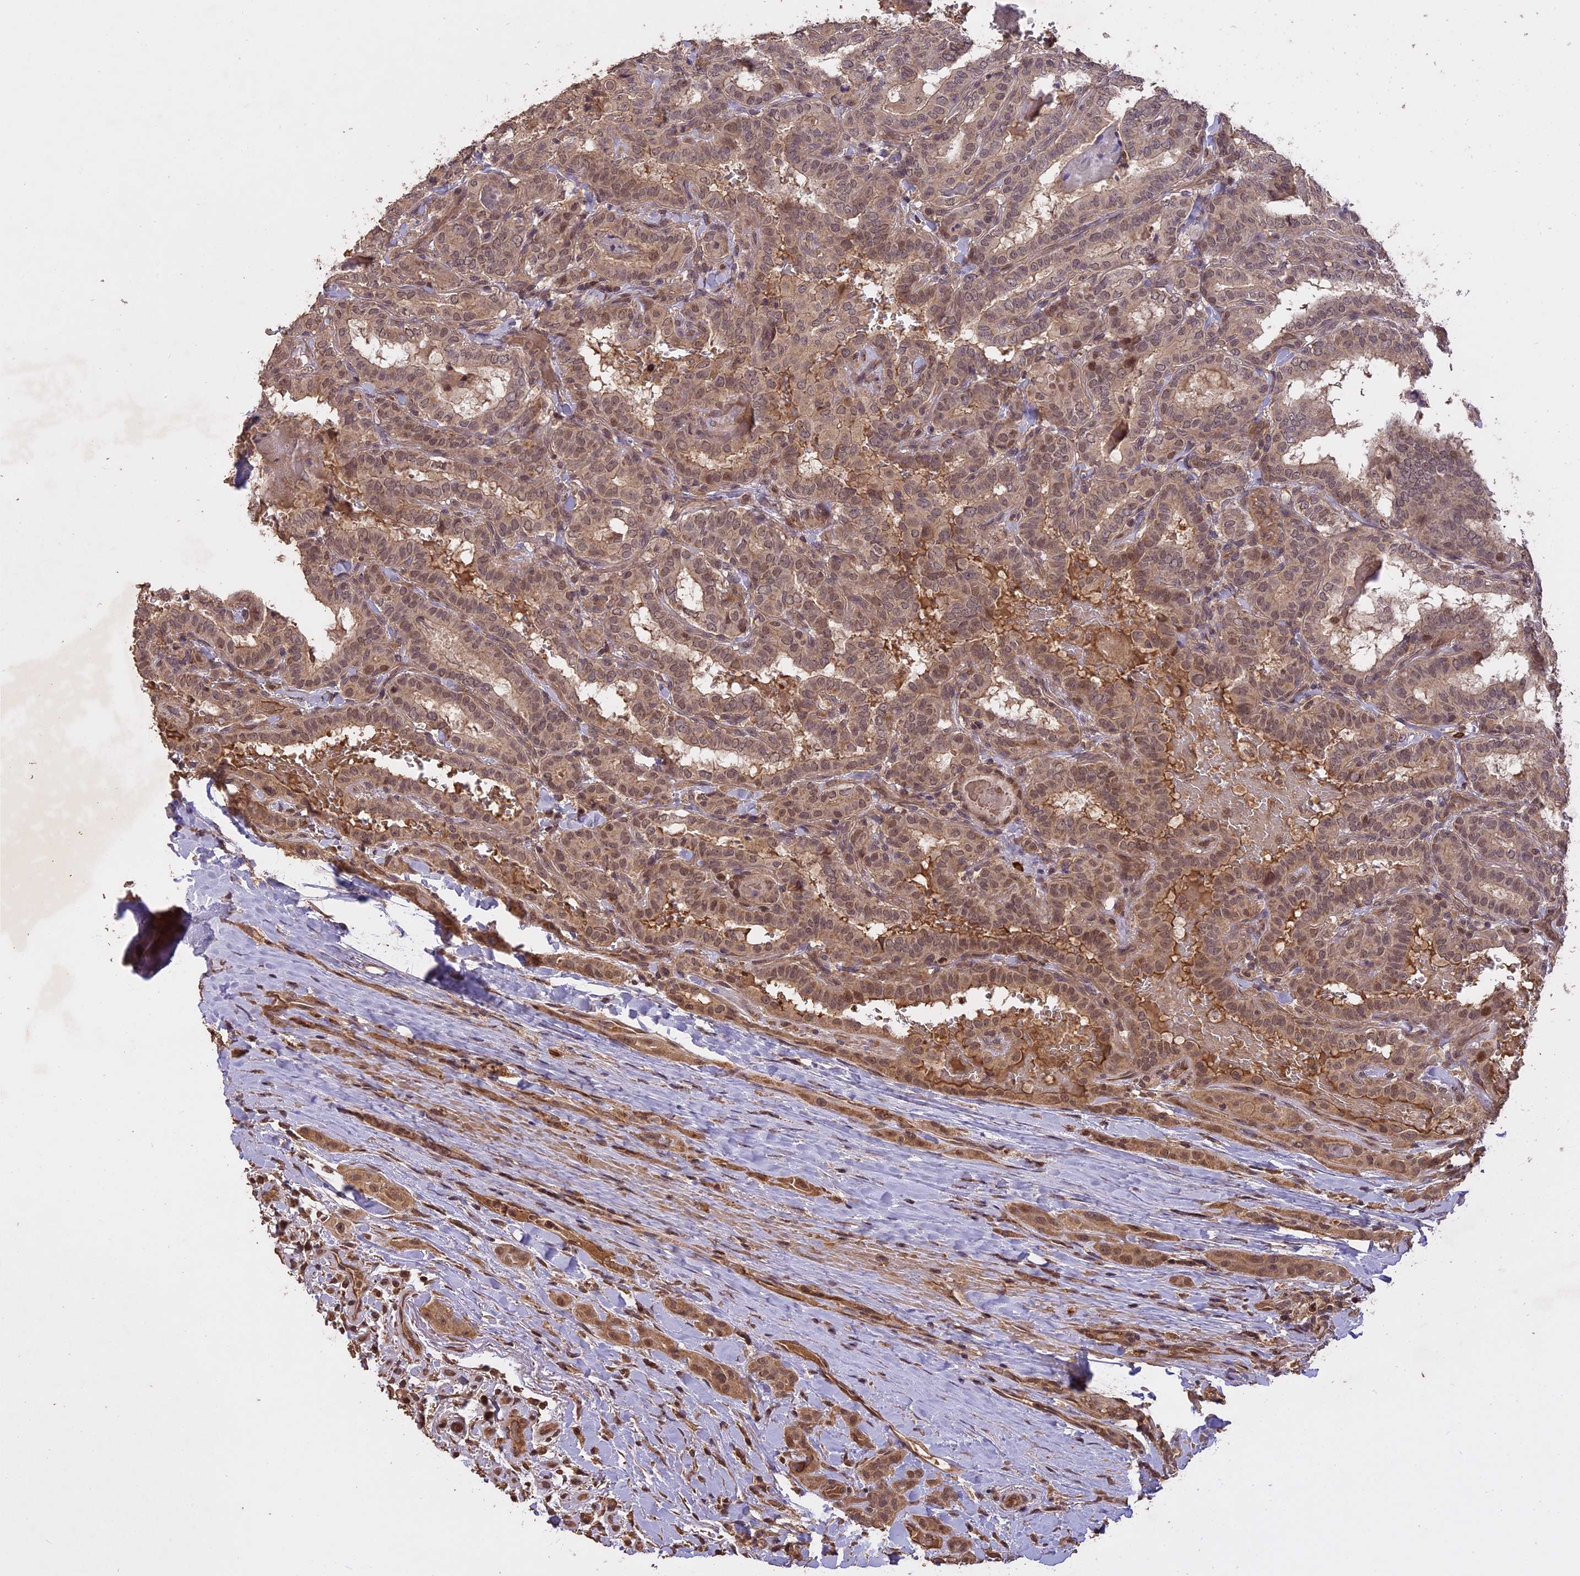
{"staining": {"intensity": "moderate", "quantity": "25%-75%", "location": "cytoplasmic/membranous,nuclear"}, "tissue": "thyroid cancer", "cell_type": "Tumor cells", "image_type": "cancer", "snomed": [{"axis": "morphology", "description": "Papillary adenocarcinoma, NOS"}, {"axis": "topography", "description": "Thyroid gland"}], "caption": "Protein expression analysis of thyroid cancer (papillary adenocarcinoma) displays moderate cytoplasmic/membranous and nuclear staining in about 25%-75% of tumor cells.", "gene": "TIGD7", "patient": {"sex": "female", "age": 72}}